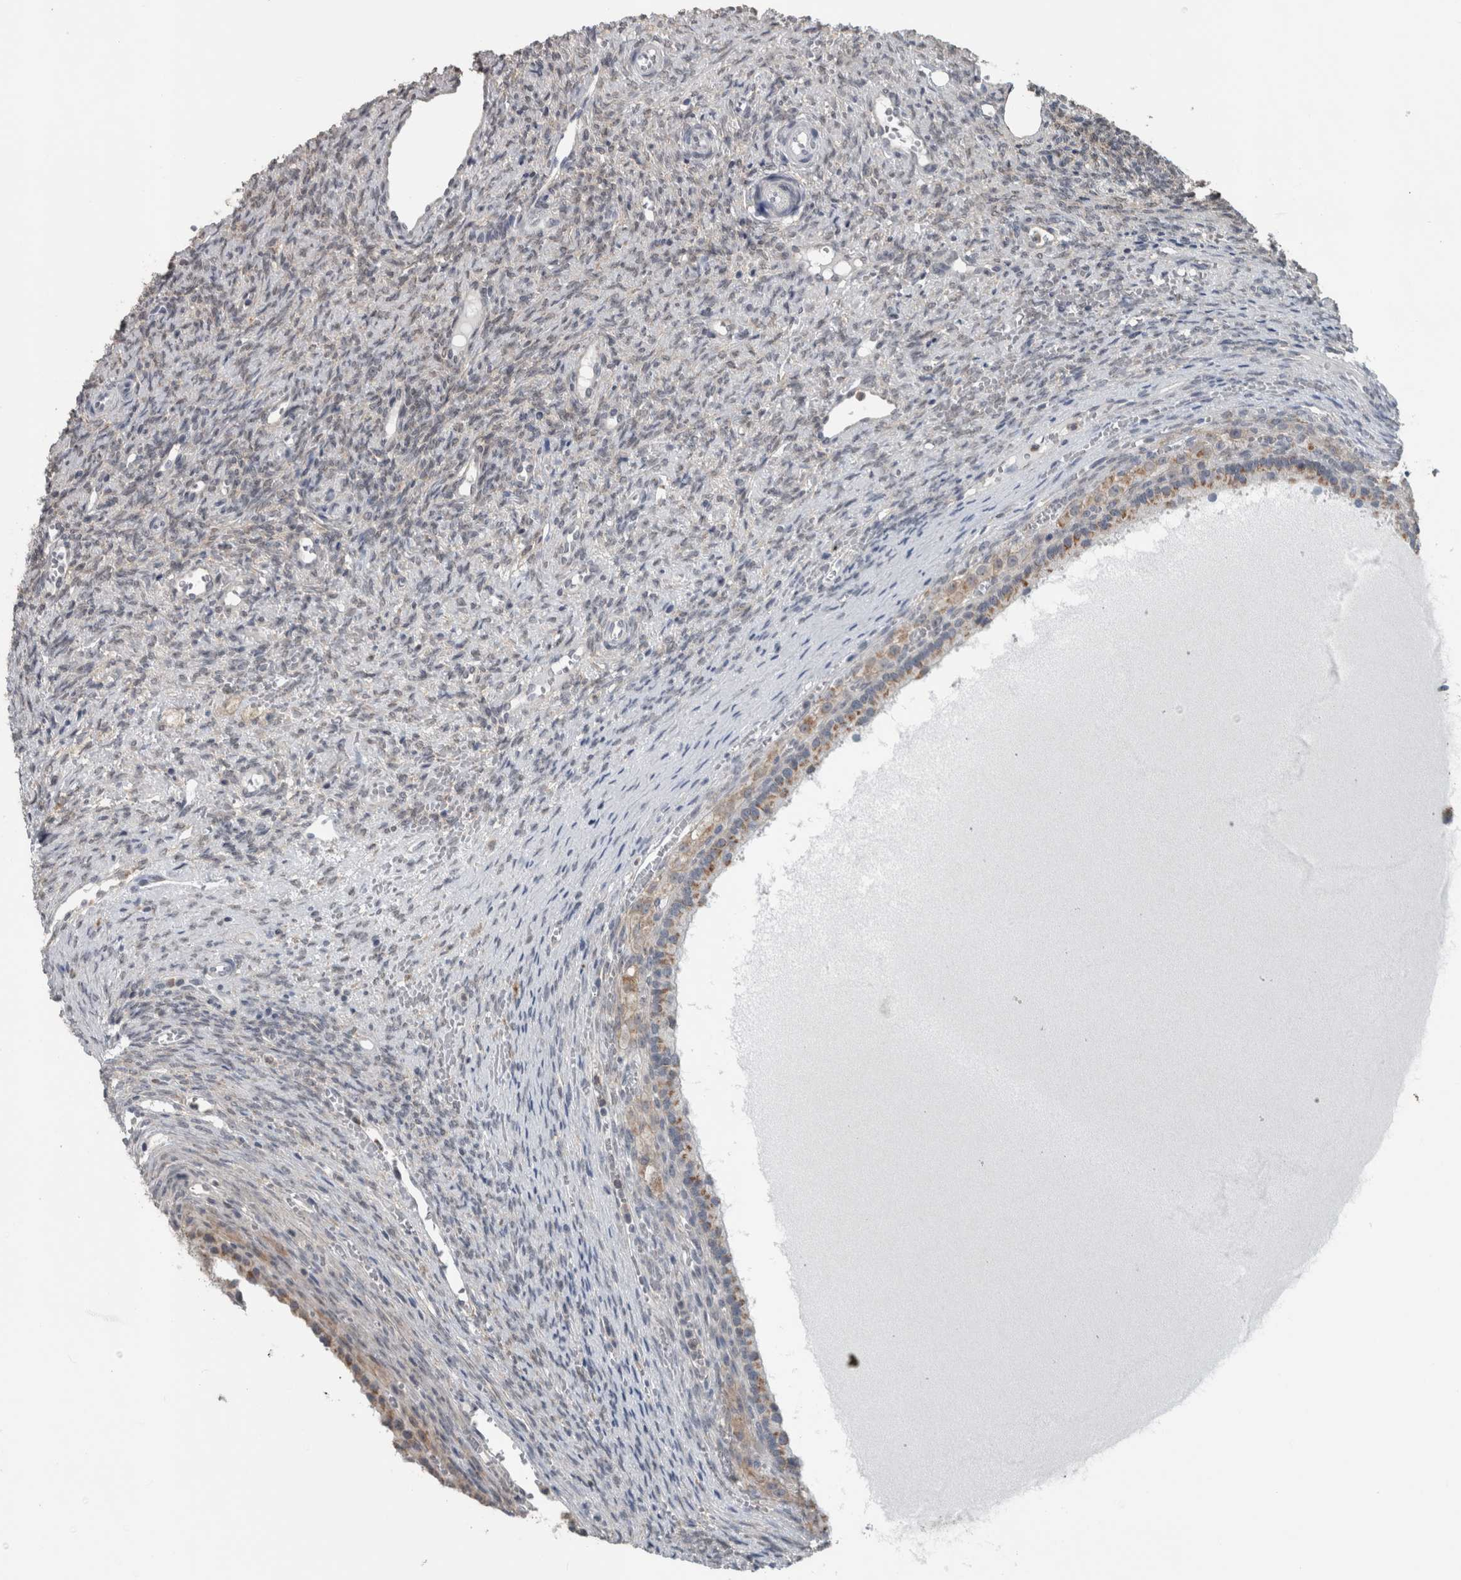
{"staining": {"intensity": "negative", "quantity": "none", "location": "none"}, "tissue": "ovary", "cell_type": "Follicle cells", "image_type": "normal", "snomed": [{"axis": "morphology", "description": "Normal tissue, NOS"}, {"axis": "topography", "description": "Ovary"}], "caption": "Immunohistochemistry (IHC) photomicrograph of benign ovary: human ovary stained with DAB displays no significant protein staining in follicle cells.", "gene": "ACSF2", "patient": {"sex": "female", "age": 41}}